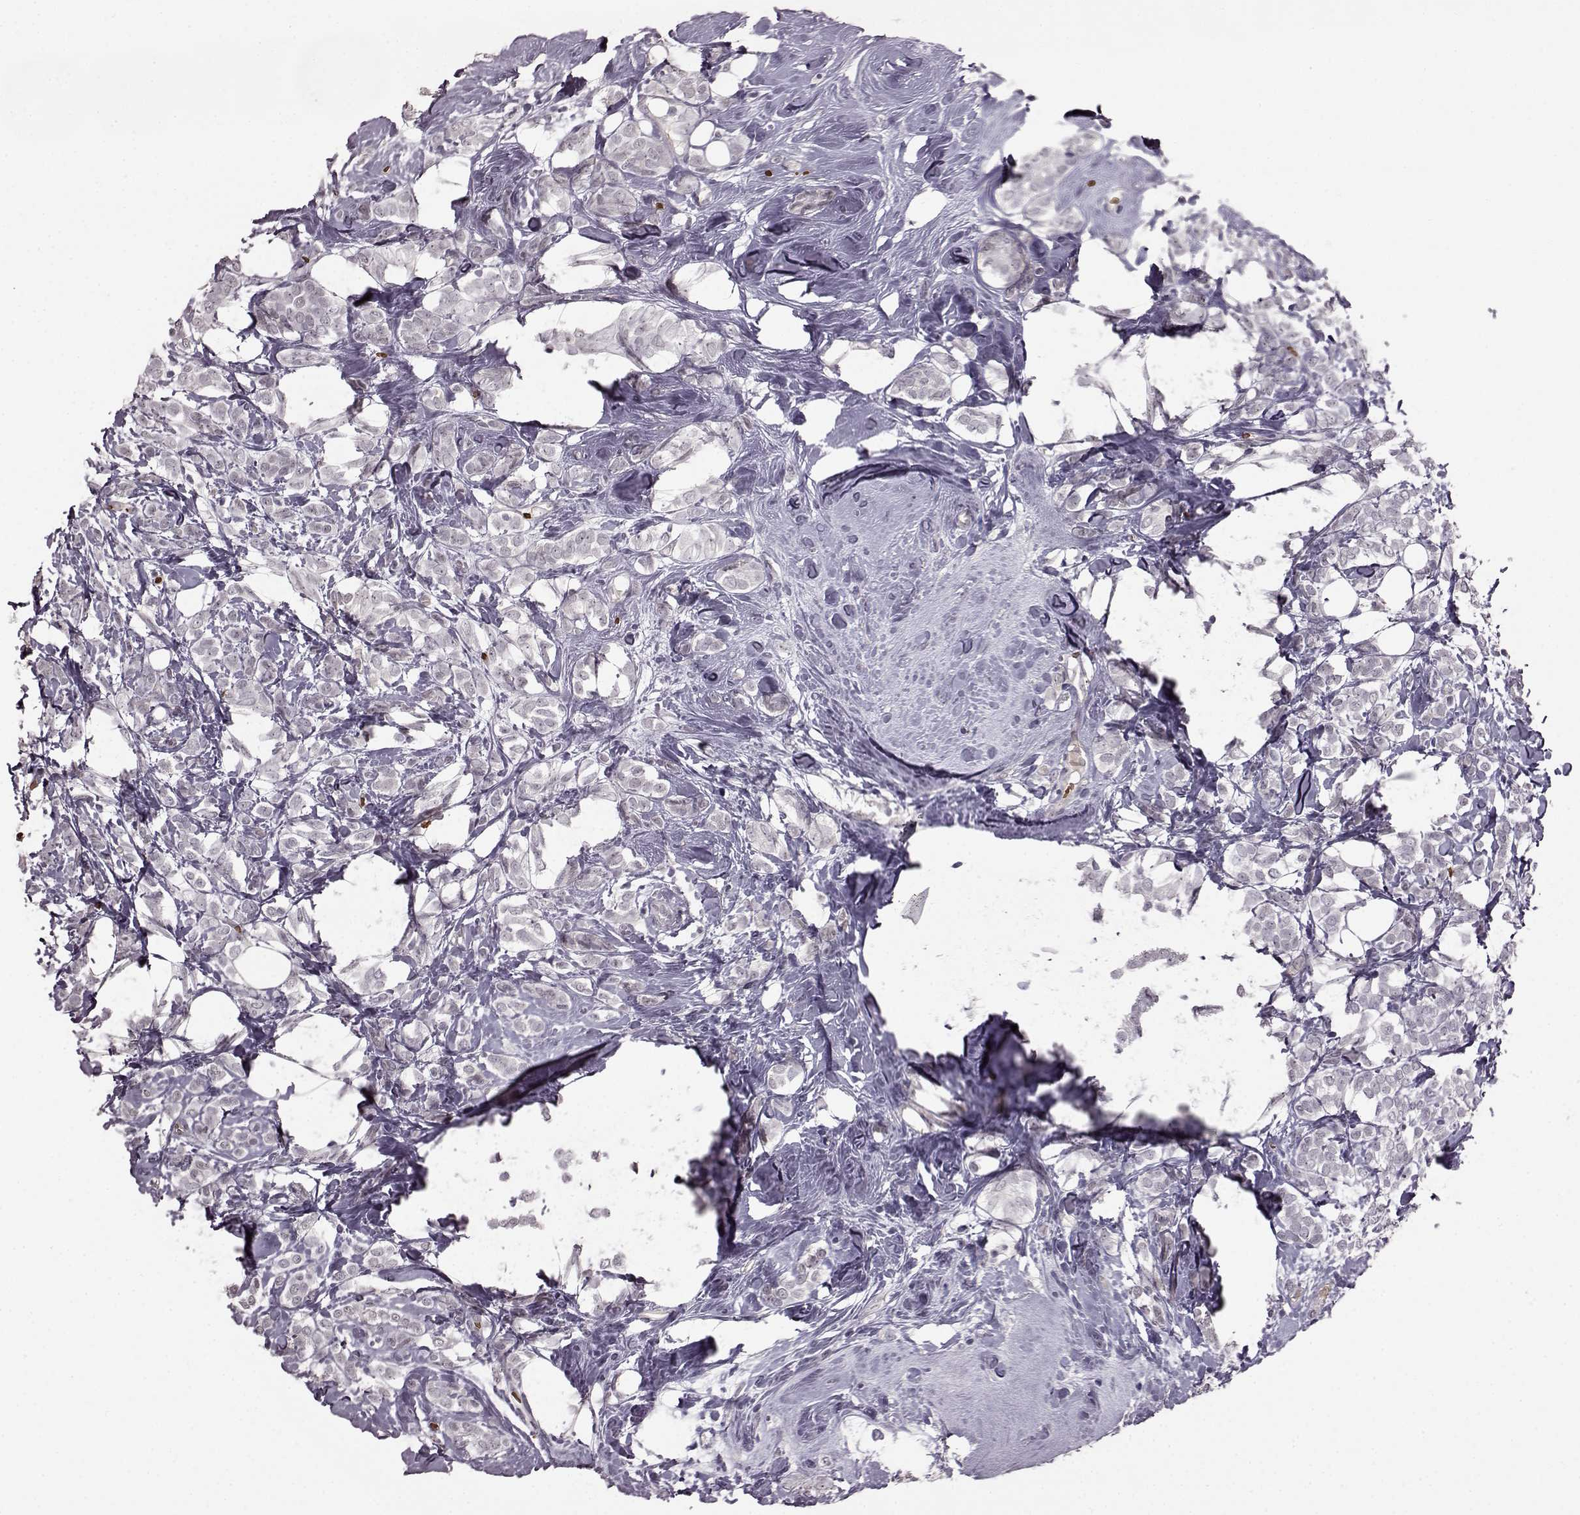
{"staining": {"intensity": "negative", "quantity": "none", "location": "none"}, "tissue": "breast cancer", "cell_type": "Tumor cells", "image_type": "cancer", "snomed": [{"axis": "morphology", "description": "Lobular carcinoma"}, {"axis": "topography", "description": "Breast"}], "caption": "Breast lobular carcinoma was stained to show a protein in brown. There is no significant positivity in tumor cells.", "gene": "PROP1", "patient": {"sex": "female", "age": 49}}